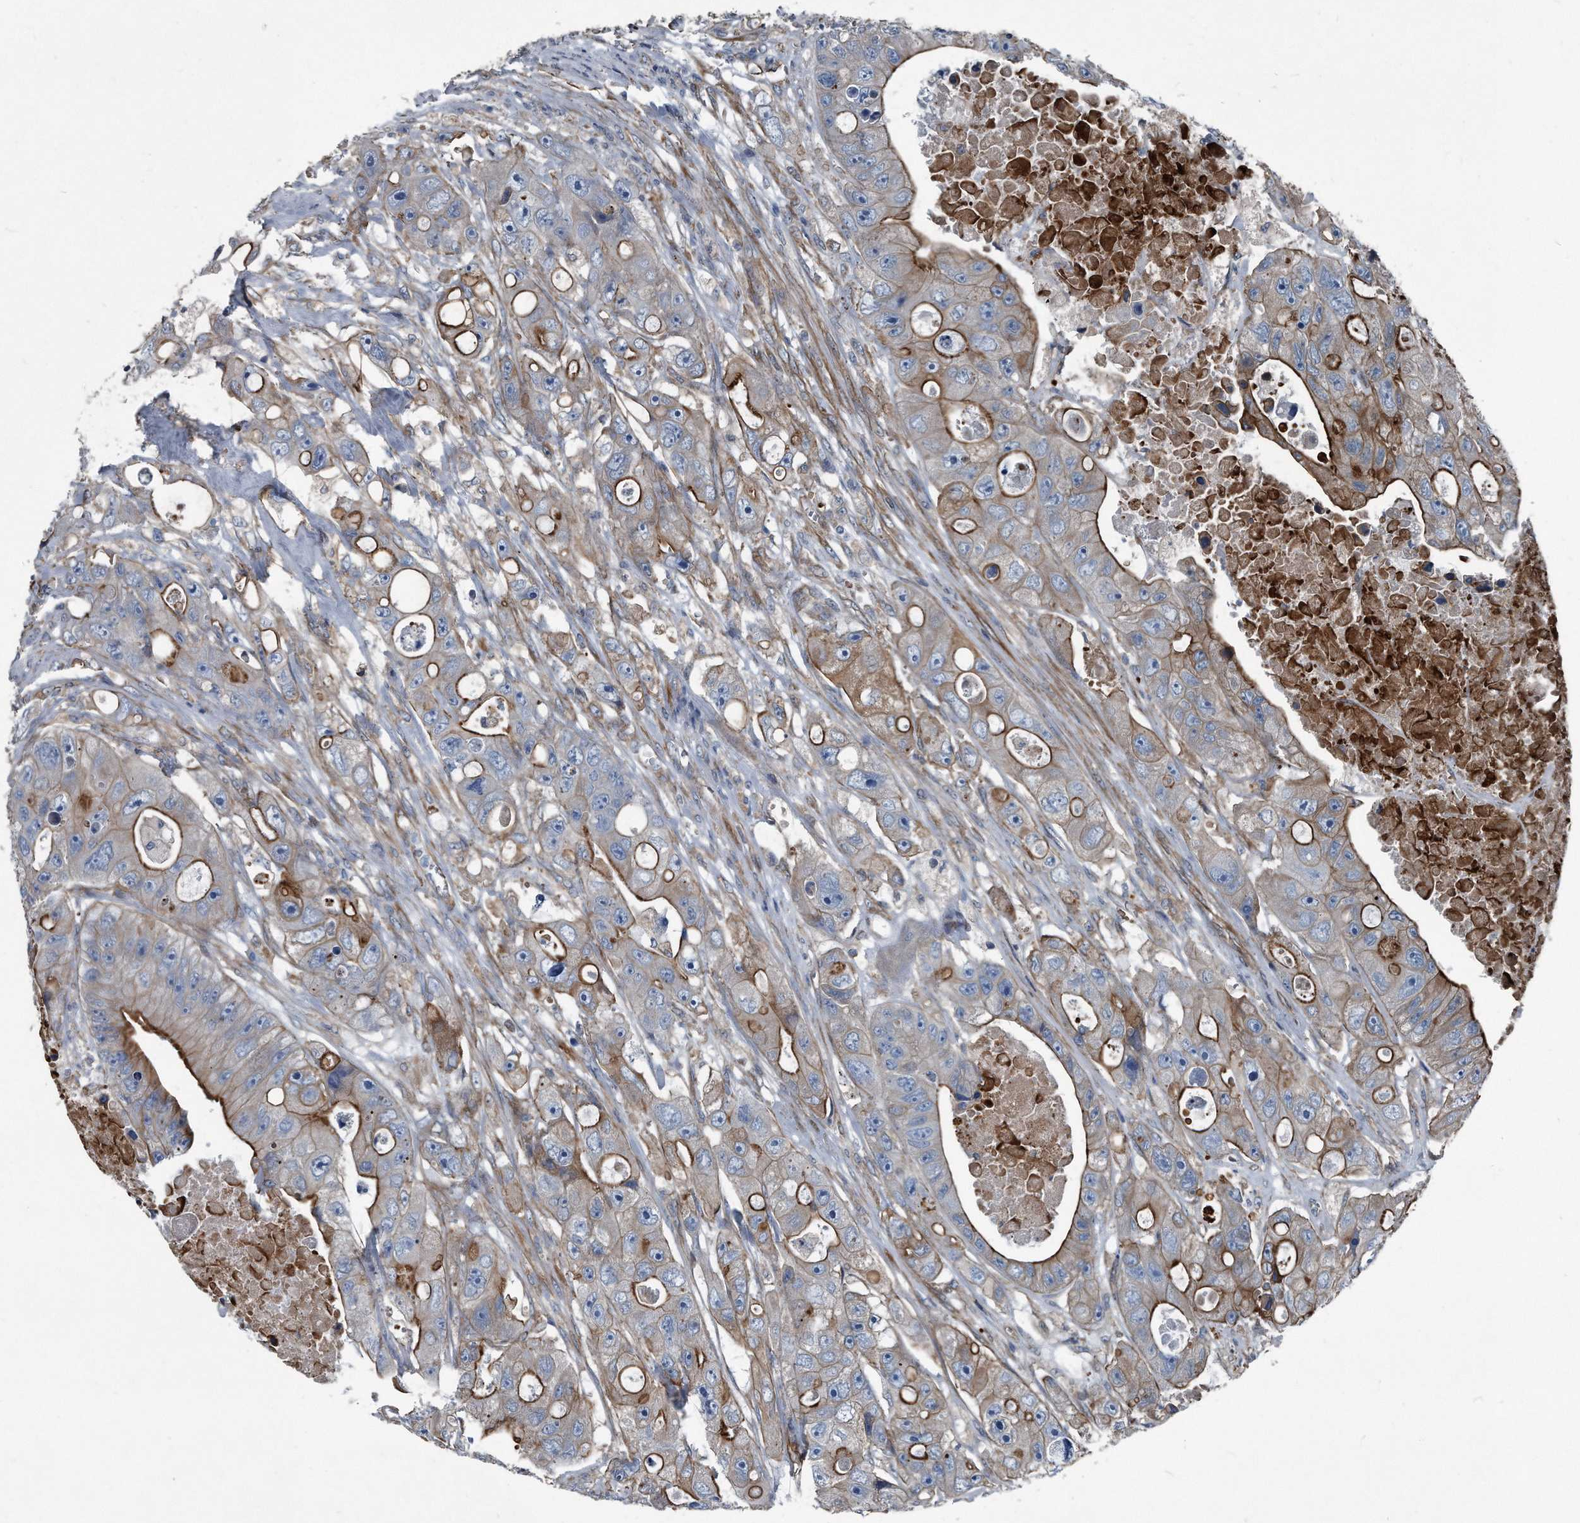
{"staining": {"intensity": "moderate", "quantity": "25%-75%", "location": "cytoplasmic/membranous"}, "tissue": "colorectal cancer", "cell_type": "Tumor cells", "image_type": "cancer", "snomed": [{"axis": "morphology", "description": "Adenocarcinoma, NOS"}, {"axis": "topography", "description": "Colon"}], "caption": "Colorectal cancer (adenocarcinoma) stained with immunohistochemistry (IHC) displays moderate cytoplasmic/membranous expression in about 25%-75% of tumor cells.", "gene": "PLEC", "patient": {"sex": "female", "age": 46}}